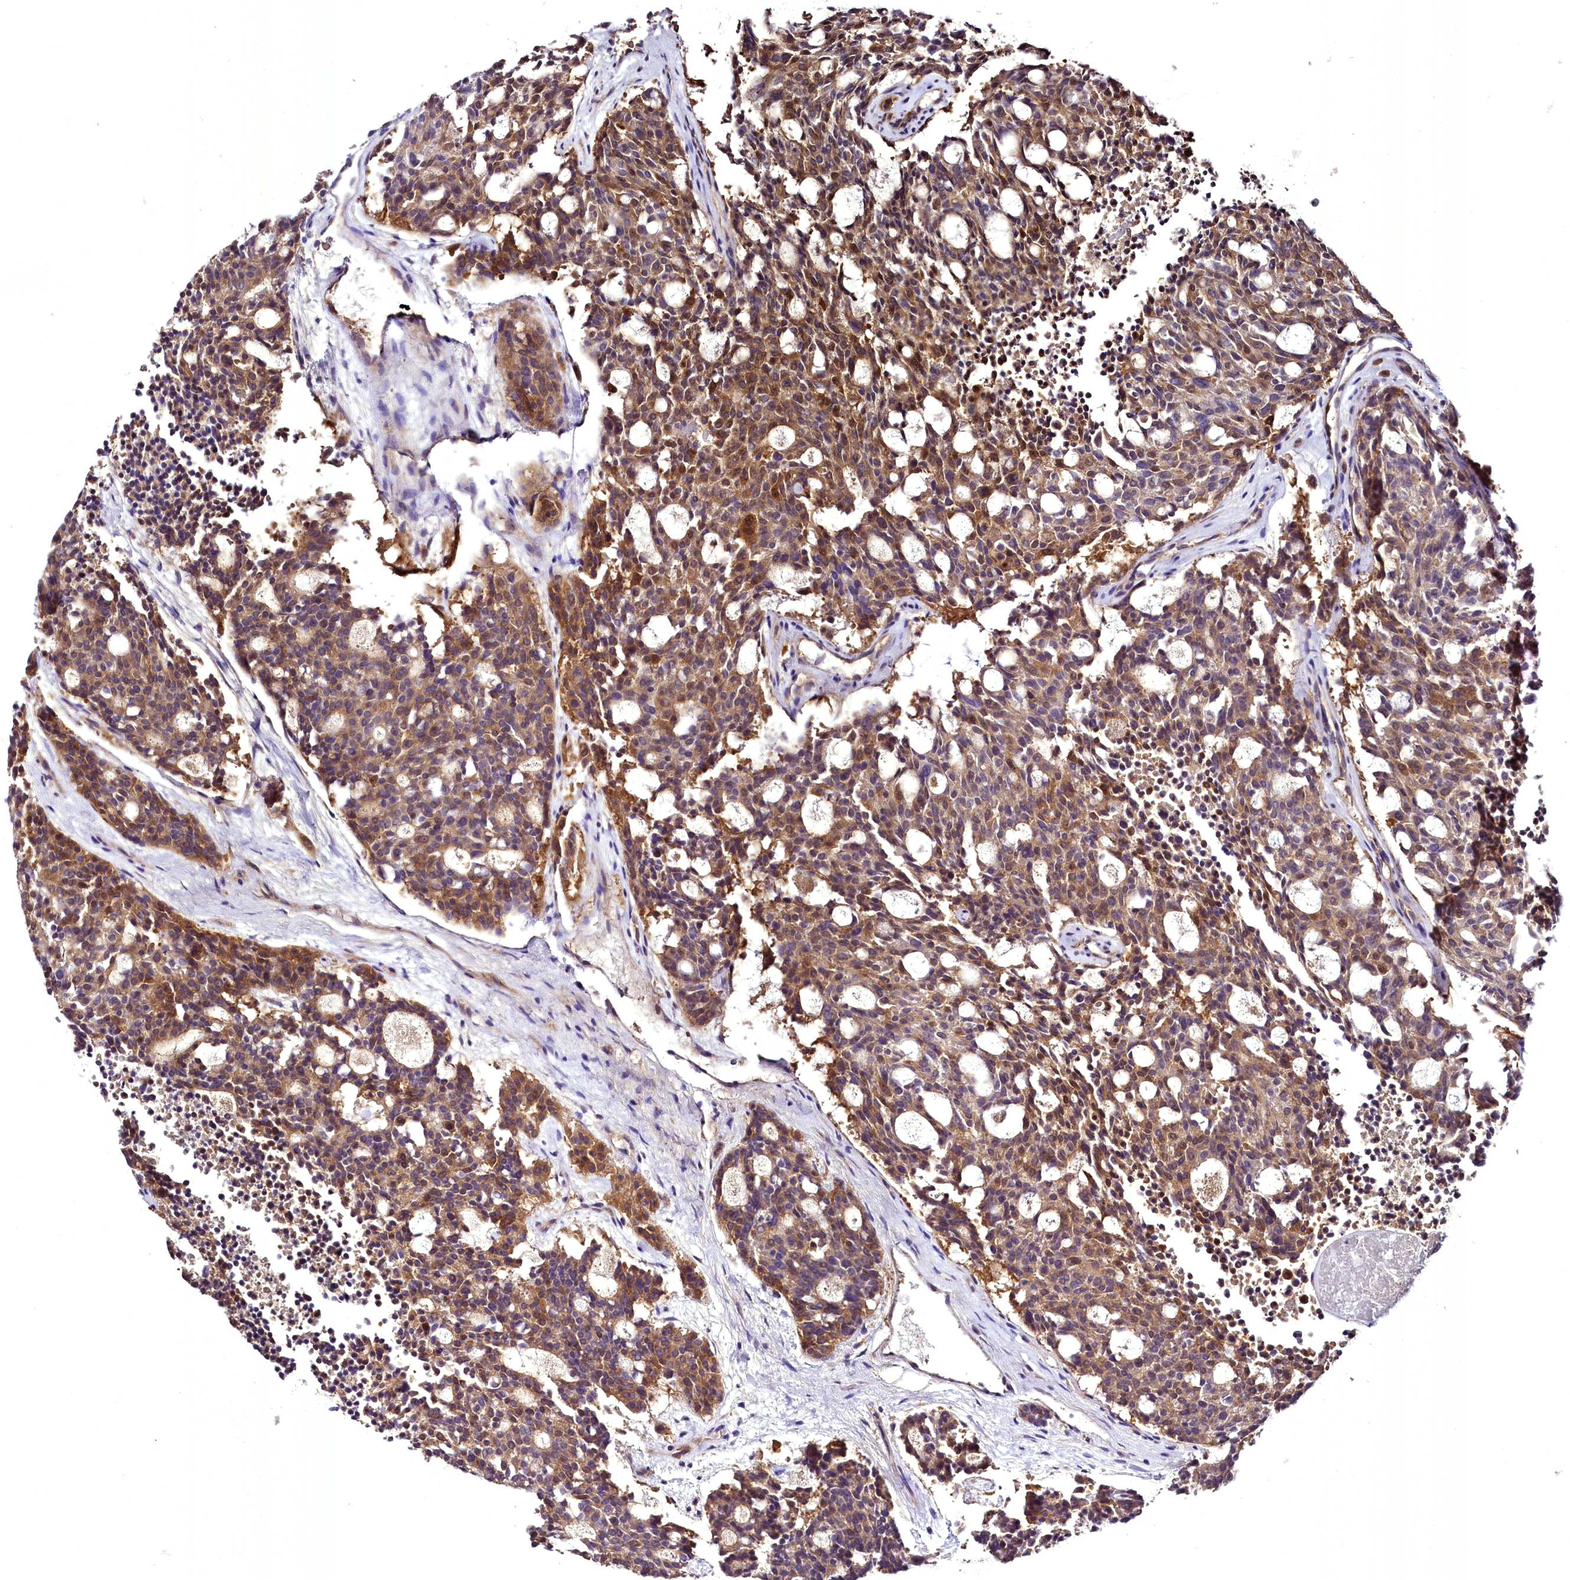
{"staining": {"intensity": "moderate", "quantity": ">75%", "location": "cytoplasmic/membranous"}, "tissue": "carcinoid", "cell_type": "Tumor cells", "image_type": "cancer", "snomed": [{"axis": "morphology", "description": "Carcinoid, malignant, NOS"}, {"axis": "topography", "description": "Pancreas"}], "caption": "Immunohistochemistry (IHC) image of human carcinoid stained for a protein (brown), which shows medium levels of moderate cytoplasmic/membranous staining in approximately >75% of tumor cells.", "gene": "STXBP1", "patient": {"sex": "female", "age": 54}}